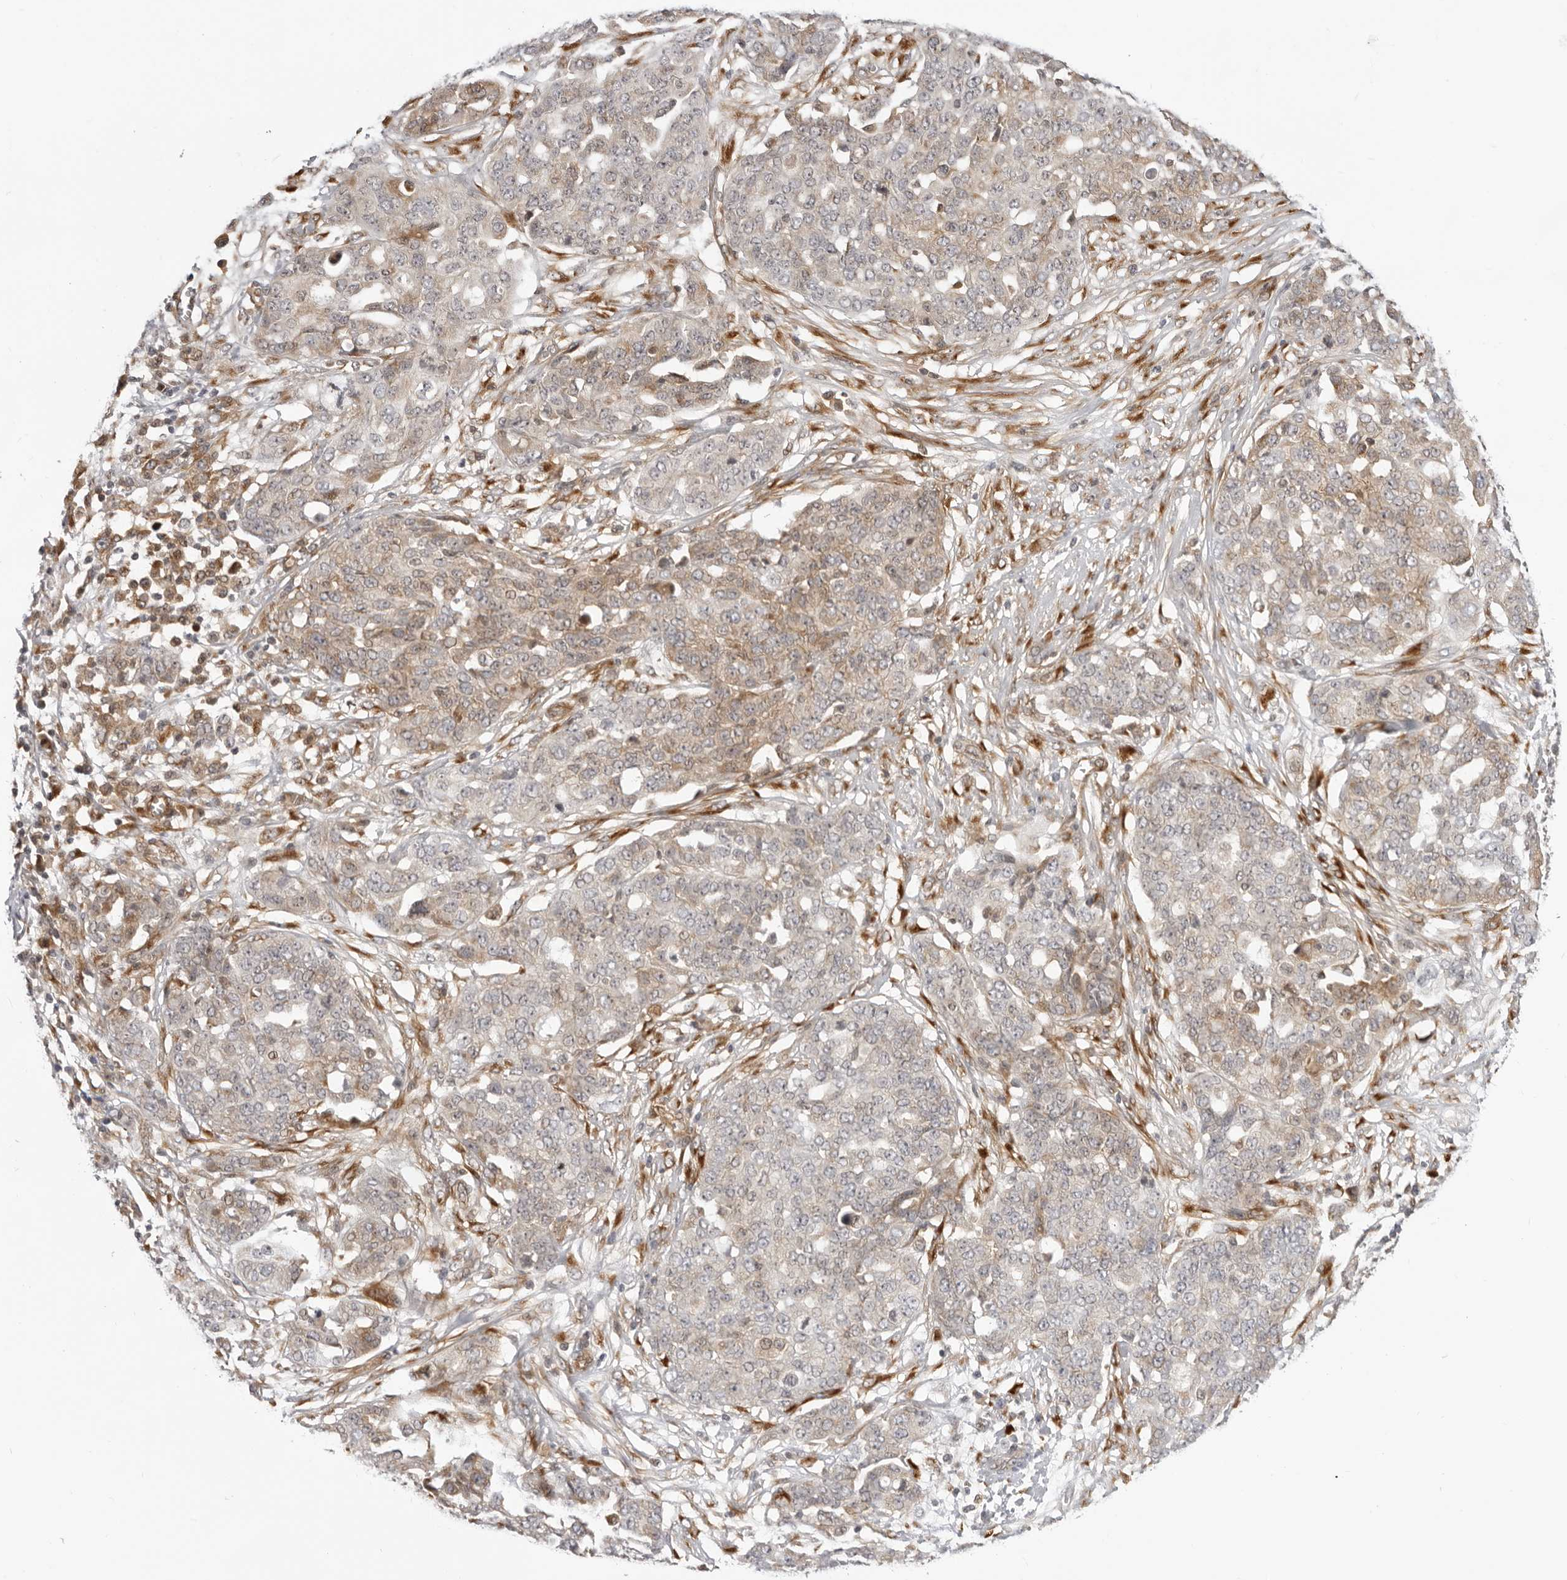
{"staining": {"intensity": "moderate", "quantity": "25%-75%", "location": "cytoplasmic/membranous"}, "tissue": "ovarian cancer", "cell_type": "Tumor cells", "image_type": "cancer", "snomed": [{"axis": "morphology", "description": "Cystadenocarcinoma, serous, NOS"}, {"axis": "topography", "description": "Soft tissue"}, {"axis": "topography", "description": "Ovary"}], "caption": "Immunohistochemistry staining of ovarian serous cystadenocarcinoma, which exhibits medium levels of moderate cytoplasmic/membranous staining in about 25%-75% of tumor cells indicating moderate cytoplasmic/membranous protein expression. The staining was performed using DAB (brown) for protein detection and nuclei were counterstained in hematoxylin (blue).", "gene": "SRGAP2", "patient": {"sex": "female", "age": 57}}